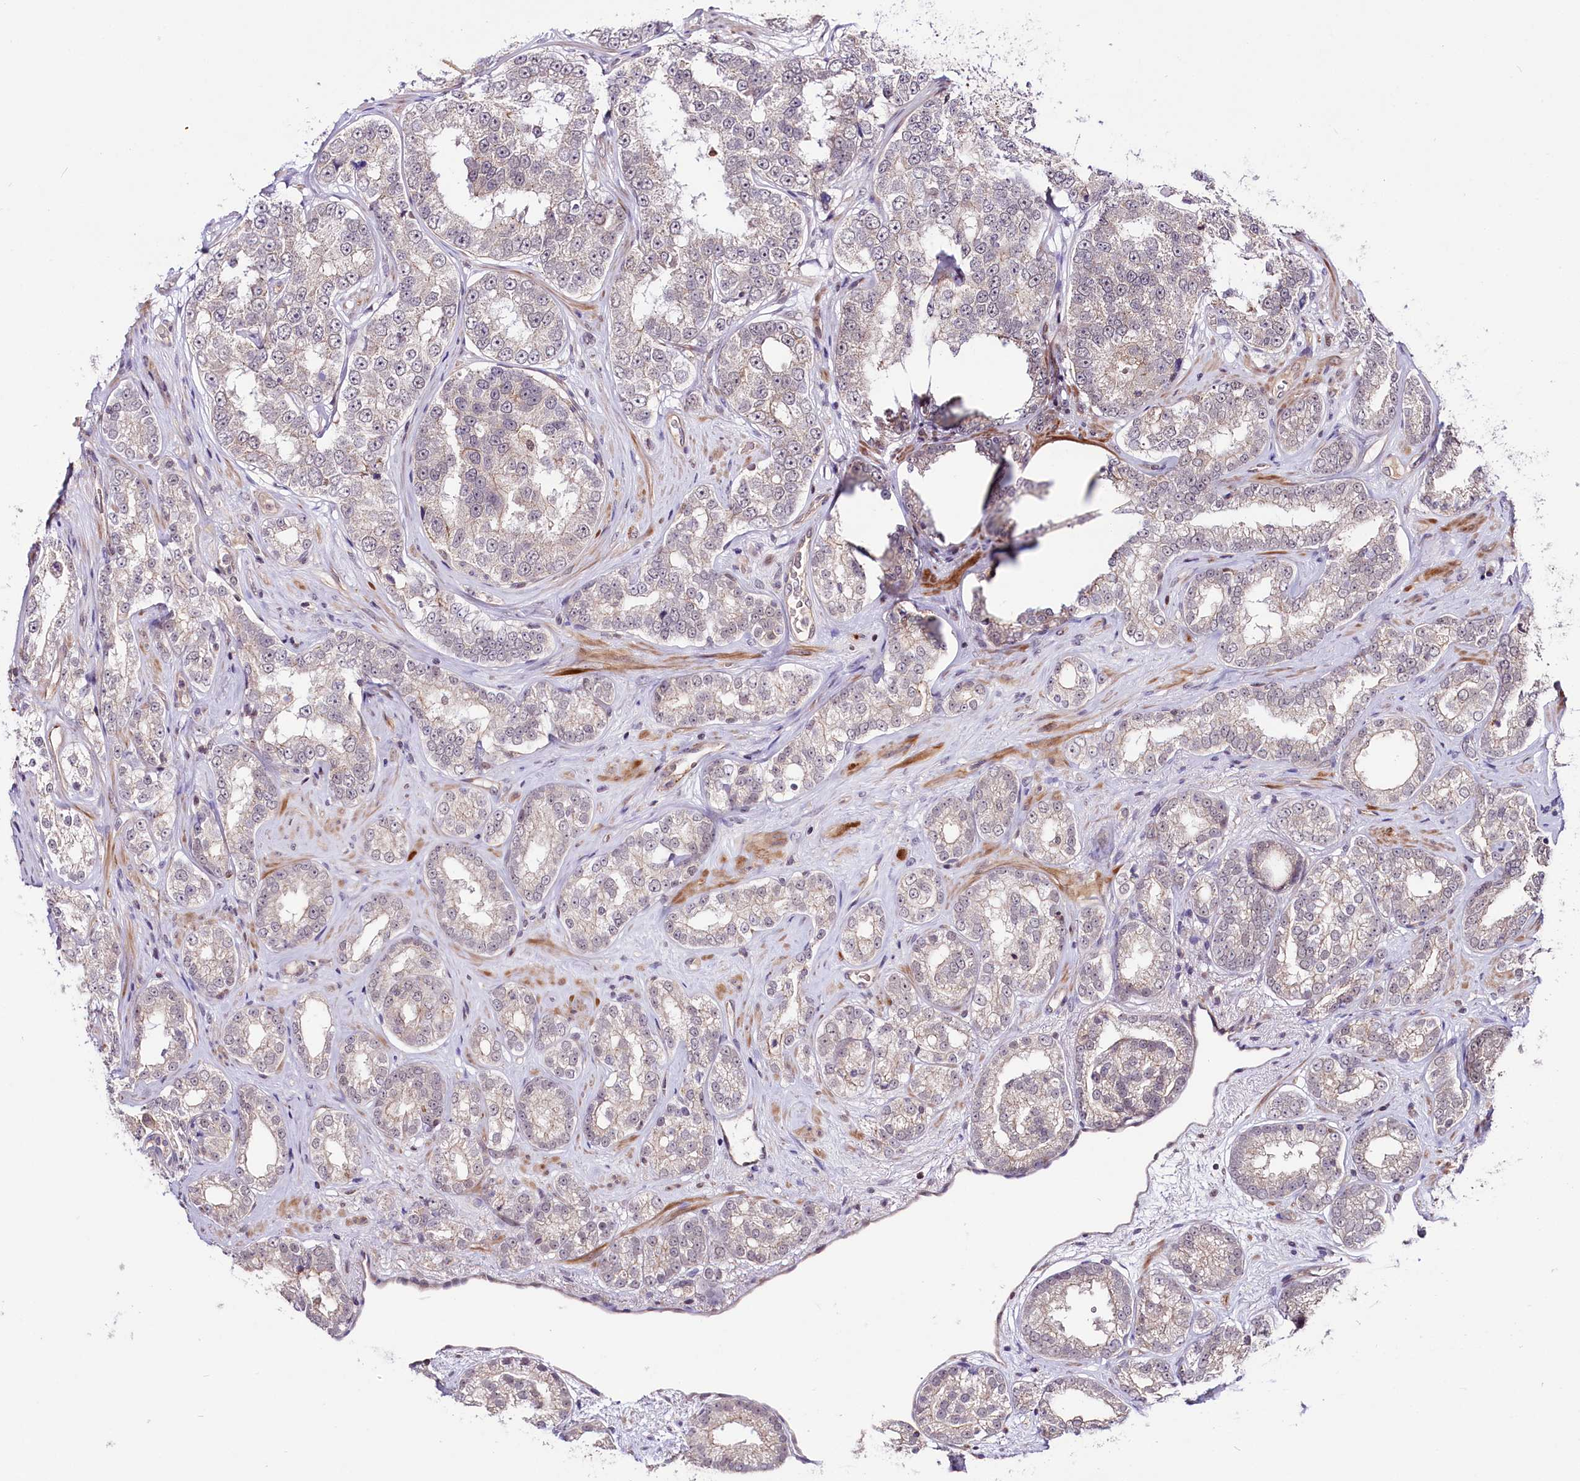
{"staining": {"intensity": "weak", "quantity": "<25%", "location": "cytoplasmic/membranous"}, "tissue": "prostate cancer", "cell_type": "Tumor cells", "image_type": "cancer", "snomed": [{"axis": "morphology", "description": "Normal tissue, NOS"}, {"axis": "morphology", "description": "Adenocarcinoma, High grade"}, {"axis": "topography", "description": "Prostate"}], "caption": "DAB immunohistochemical staining of human prostate high-grade adenocarcinoma displays no significant positivity in tumor cells. (DAB (3,3'-diaminobenzidine) IHC visualized using brightfield microscopy, high magnification).", "gene": "TAFAZZIN", "patient": {"sex": "male", "age": 83}}